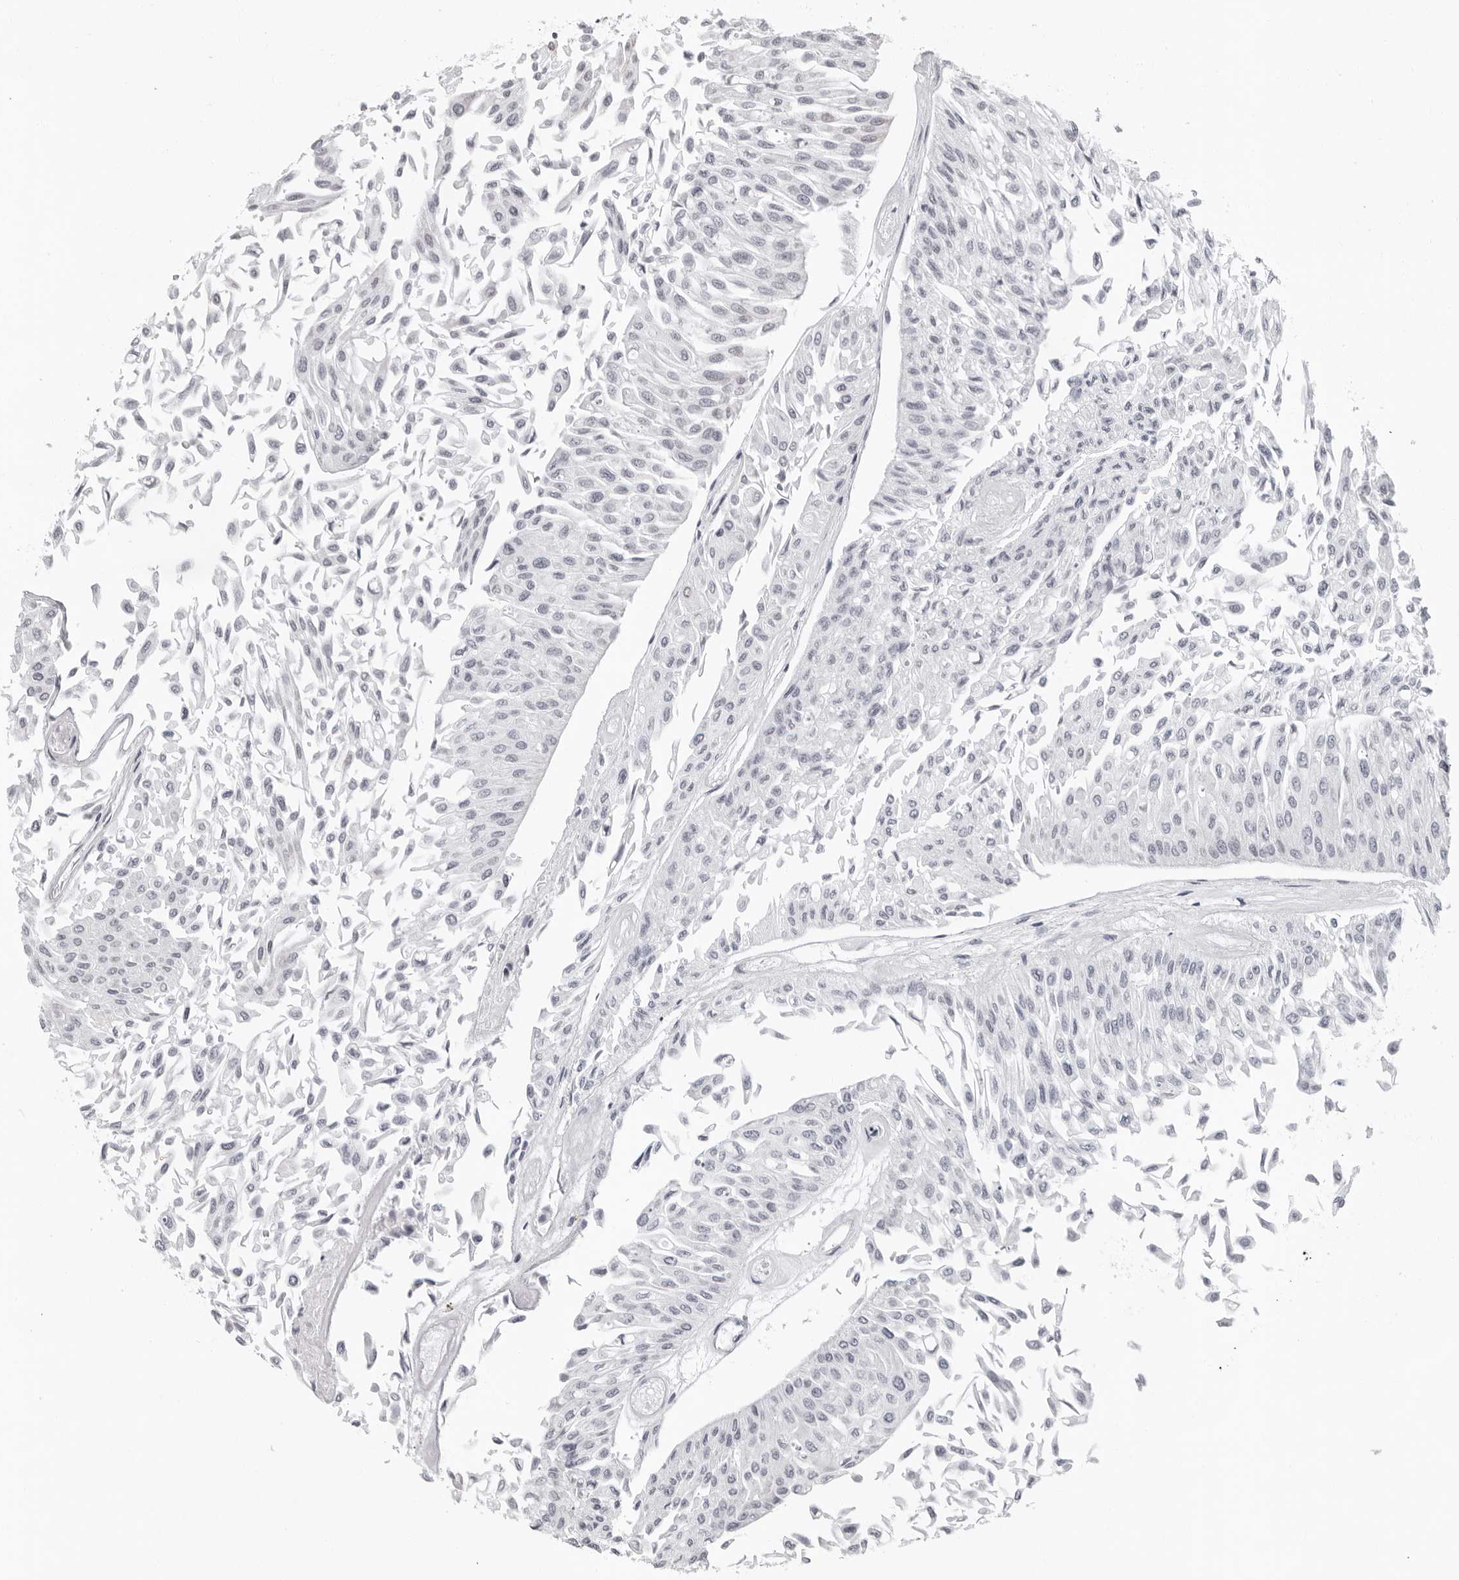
{"staining": {"intensity": "negative", "quantity": "none", "location": "none"}, "tissue": "urothelial cancer", "cell_type": "Tumor cells", "image_type": "cancer", "snomed": [{"axis": "morphology", "description": "Urothelial carcinoma, Low grade"}, {"axis": "topography", "description": "Urinary bladder"}], "caption": "Tumor cells show no significant expression in urothelial carcinoma (low-grade).", "gene": "PIP4K2C", "patient": {"sex": "male", "age": 67}}